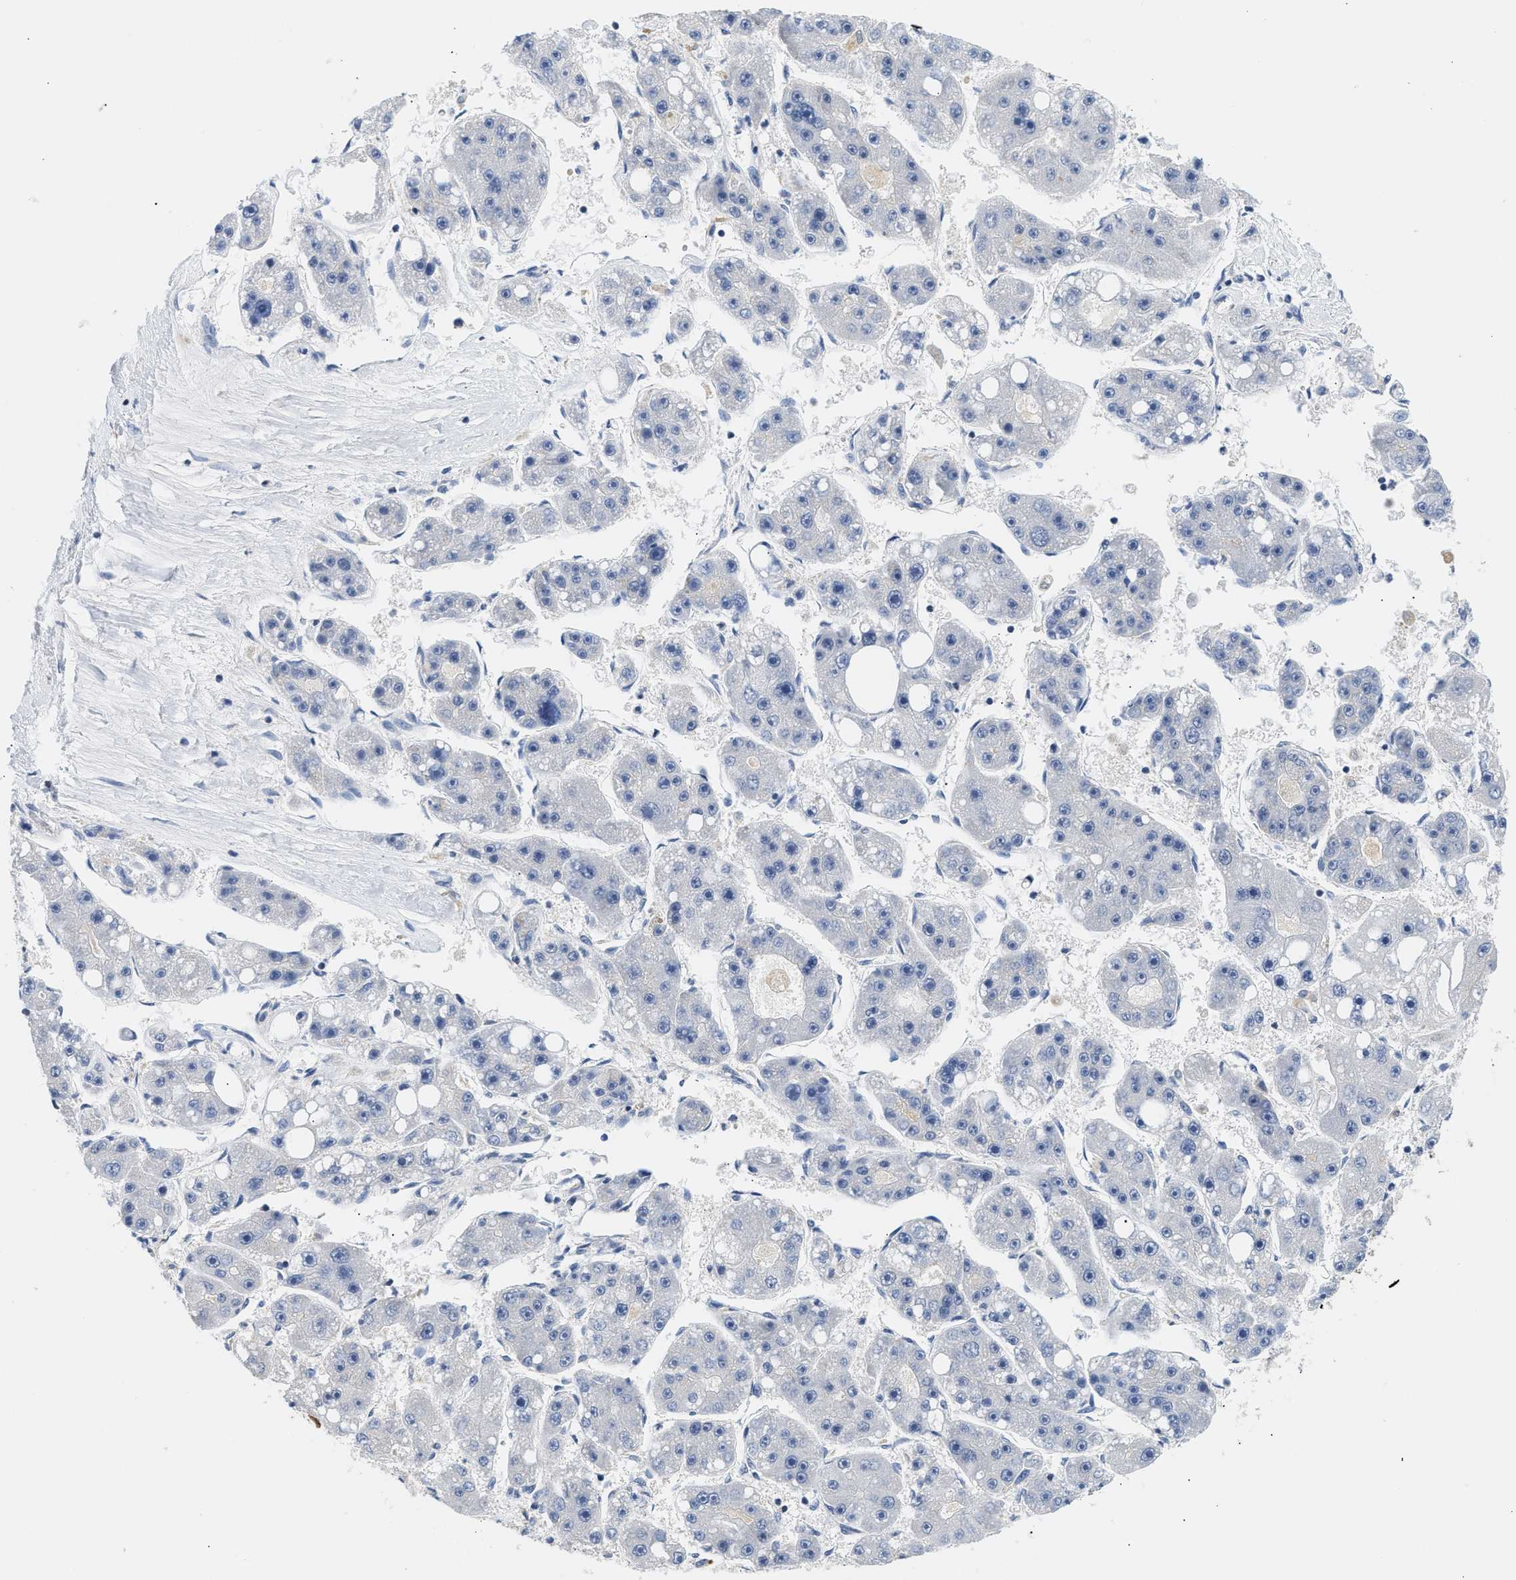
{"staining": {"intensity": "negative", "quantity": "none", "location": "none"}, "tissue": "liver cancer", "cell_type": "Tumor cells", "image_type": "cancer", "snomed": [{"axis": "morphology", "description": "Carcinoma, Hepatocellular, NOS"}, {"axis": "topography", "description": "Liver"}], "caption": "A photomicrograph of human liver hepatocellular carcinoma is negative for staining in tumor cells. (DAB (3,3'-diaminobenzidine) immunohistochemistry (IHC) visualized using brightfield microscopy, high magnification).", "gene": "PPM1L", "patient": {"sex": "female", "age": 61}}